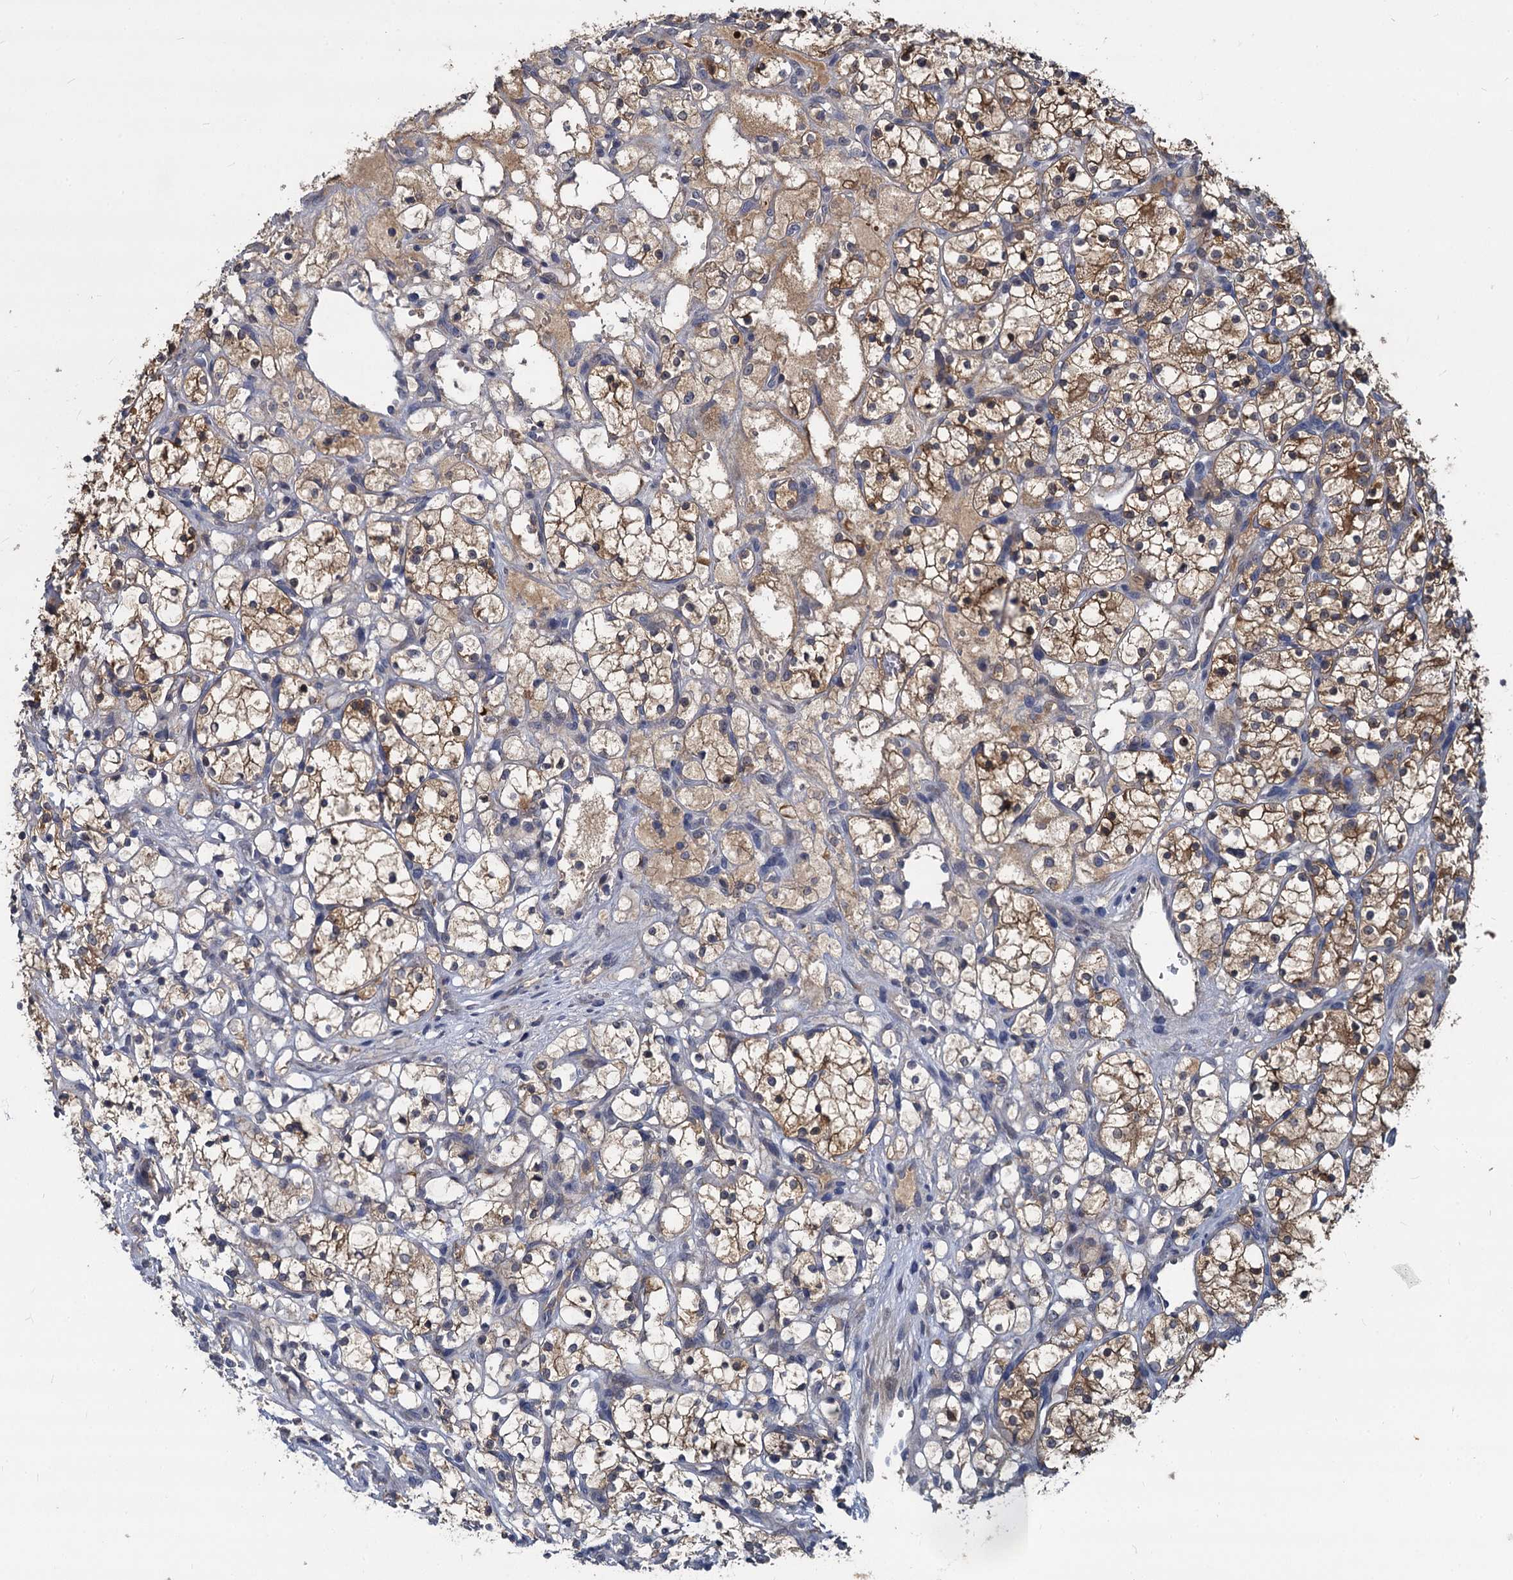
{"staining": {"intensity": "moderate", "quantity": ">75%", "location": "cytoplasmic/membranous"}, "tissue": "renal cancer", "cell_type": "Tumor cells", "image_type": "cancer", "snomed": [{"axis": "morphology", "description": "Adenocarcinoma, NOS"}, {"axis": "topography", "description": "Kidney"}], "caption": "The micrograph shows a brown stain indicating the presence of a protein in the cytoplasmic/membranous of tumor cells in renal cancer (adenocarcinoma). (DAB IHC, brown staining for protein, blue staining for nuclei).", "gene": "CCDC184", "patient": {"sex": "female", "age": 69}}